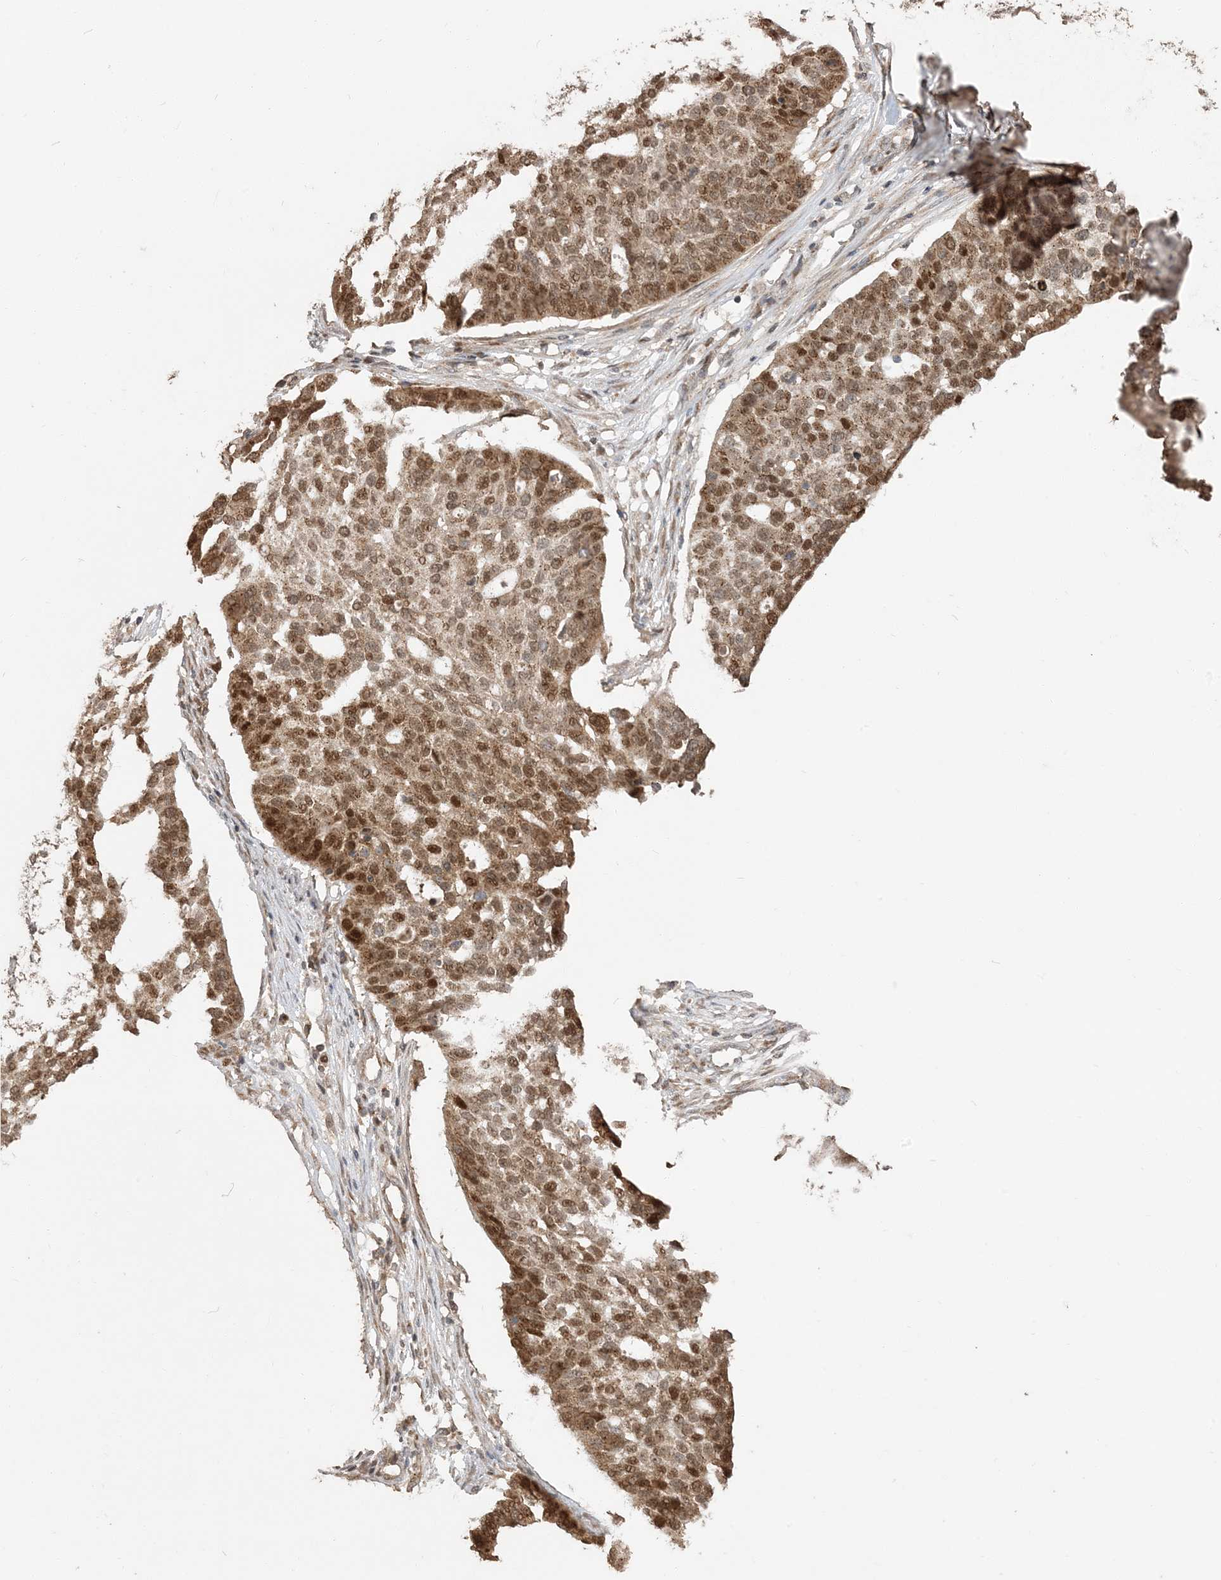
{"staining": {"intensity": "moderate", "quantity": ">75%", "location": "cytoplasmic/membranous,nuclear"}, "tissue": "ovarian cancer", "cell_type": "Tumor cells", "image_type": "cancer", "snomed": [{"axis": "morphology", "description": "Cystadenocarcinoma, serous, NOS"}, {"axis": "topography", "description": "Ovary"}], "caption": "IHC of serous cystadenocarcinoma (ovarian) demonstrates medium levels of moderate cytoplasmic/membranous and nuclear positivity in approximately >75% of tumor cells.", "gene": "RER1", "patient": {"sex": "female", "age": 59}}